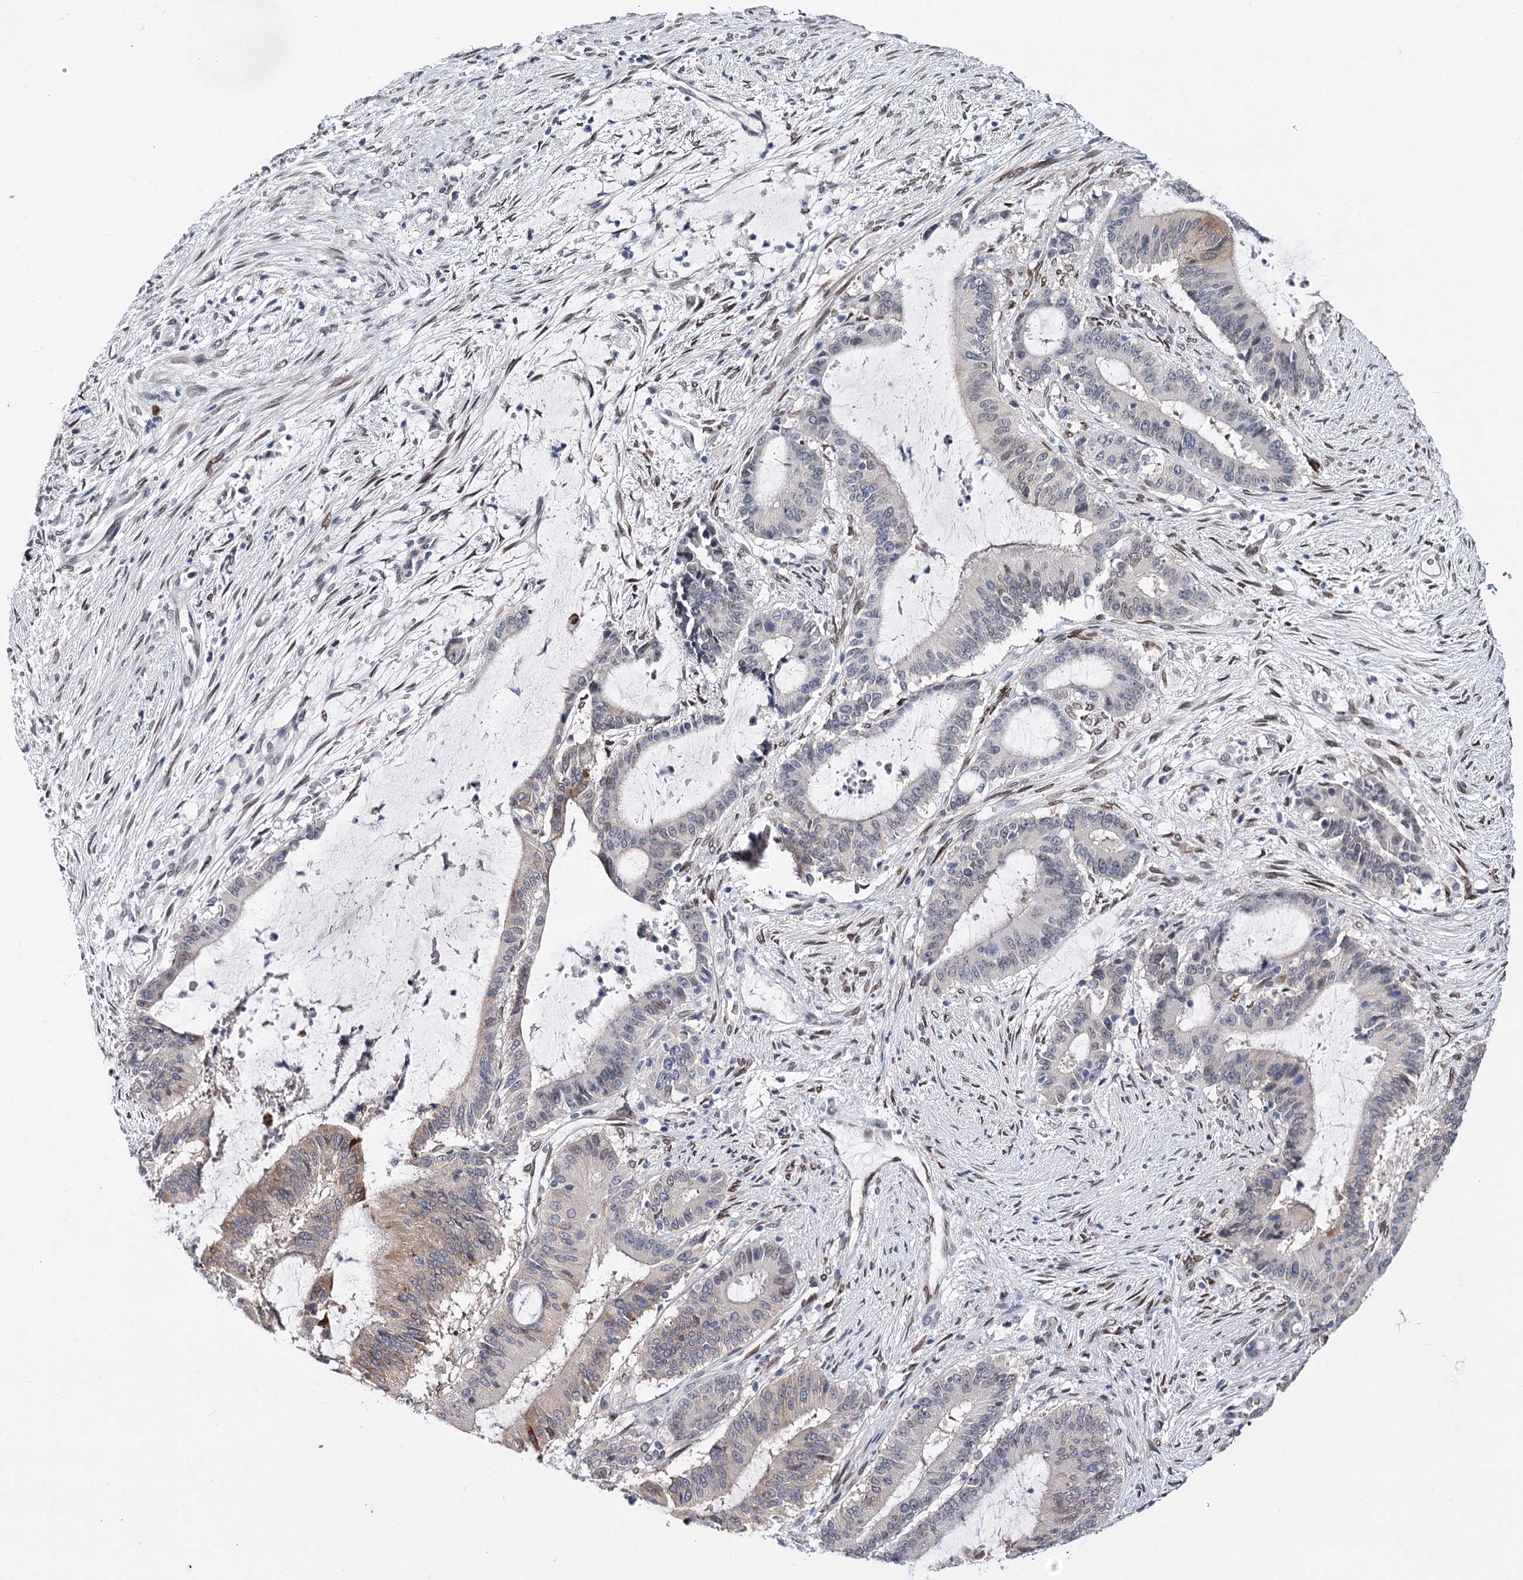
{"staining": {"intensity": "moderate", "quantity": "<25%", "location": "cytoplasmic/membranous"}, "tissue": "liver cancer", "cell_type": "Tumor cells", "image_type": "cancer", "snomed": [{"axis": "morphology", "description": "Normal tissue, NOS"}, {"axis": "morphology", "description": "Cholangiocarcinoma"}, {"axis": "topography", "description": "Liver"}, {"axis": "topography", "description": "Peripheral nerve tissue"}], "caption": "Immunohistochemical staining of cholangiocarcinoma (liver) reveals moderate cytoplasmic/membranous protein expression in about <25% of tumor cells. The protein is shown in brown color, while the nuclei are stained blue.", "gene": "TMEM201", "patient": {"sex": "female", "age": 73}}